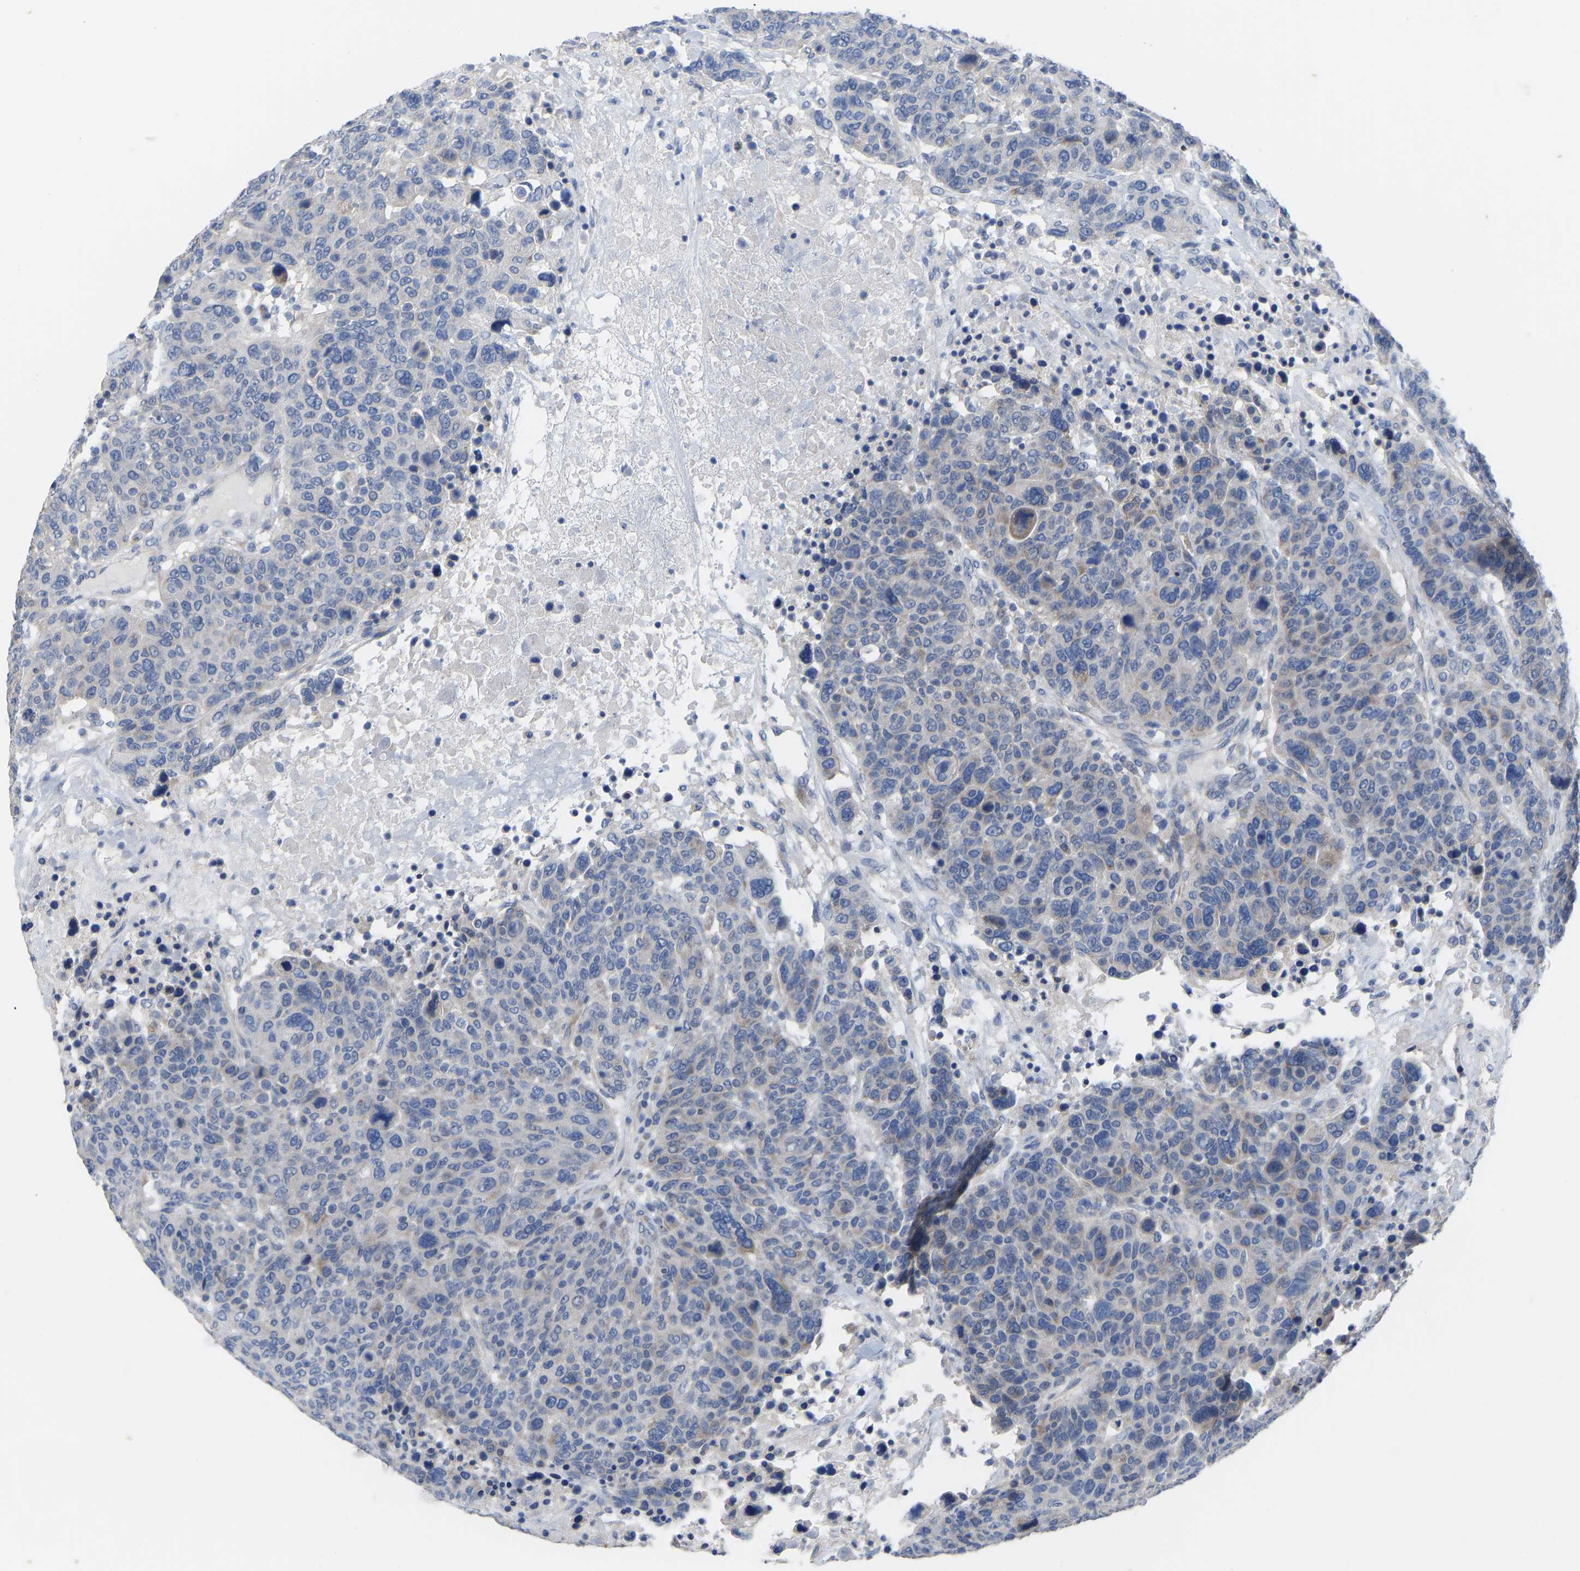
{"staining": {"intensity": "moderate", "quantity": "<25%", "location": "cytoplasmic/membranous"}, "tissue": "breast cancer", "cell_type": "Tumor cells", "image_type": "cancer", "snomed": [{"axis": "morphology", "description": "Duct carcinoma"}, {"axis": "topography", "description": "Breast"}], "caption": "DAB (3,3'-diaminobenzidine) immunohistochemical staining of human breast cancer exhibits moderate cytoplasmic/membranous protein positivity in approximately <25% of tumor cells.", "gene": "OLIG2", "patient": {"sex": "female", "age": 37}}